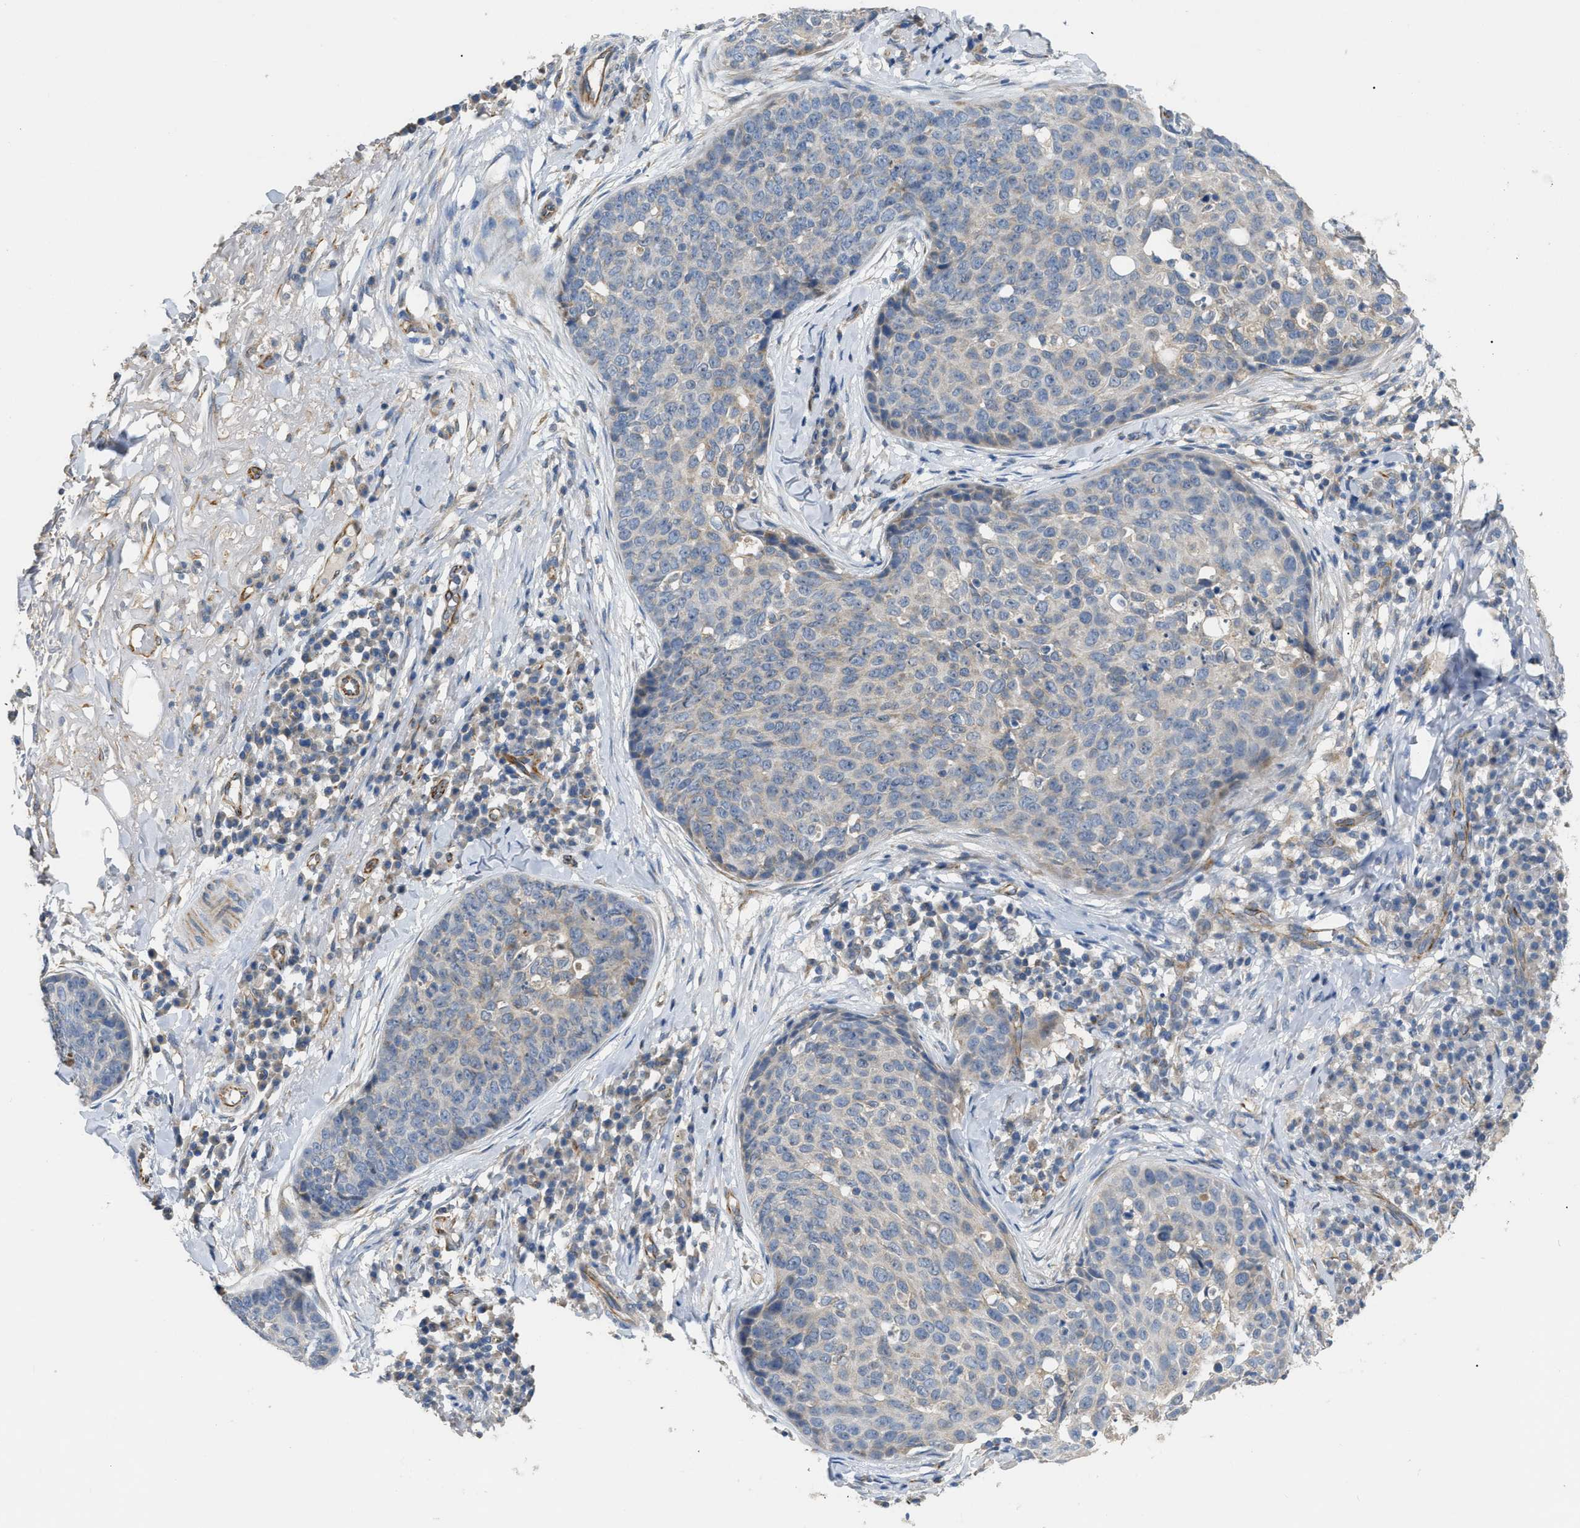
{"staining": {"intensity": "negative", "quantity": "none", "location": "none"}, "tissue": "skin cancer", "cell_type": "Tumor cells", "image_type": "cancer", "snomed": [{"axis": "morphology", "description": "Squamous cell carcinoma in situ, NOS"}, {"axis": "morphology", "description": "Squamous cell carcinoma, NOS"}, {"axis": "topography", "description": "Skin"}], "caption": "Image shows no protein staining in tumor cells of skin cancer (squamous cell carcinoma) tissue.", "gene": "DHX58", "patient": {"sex": "male", "age": 93}}